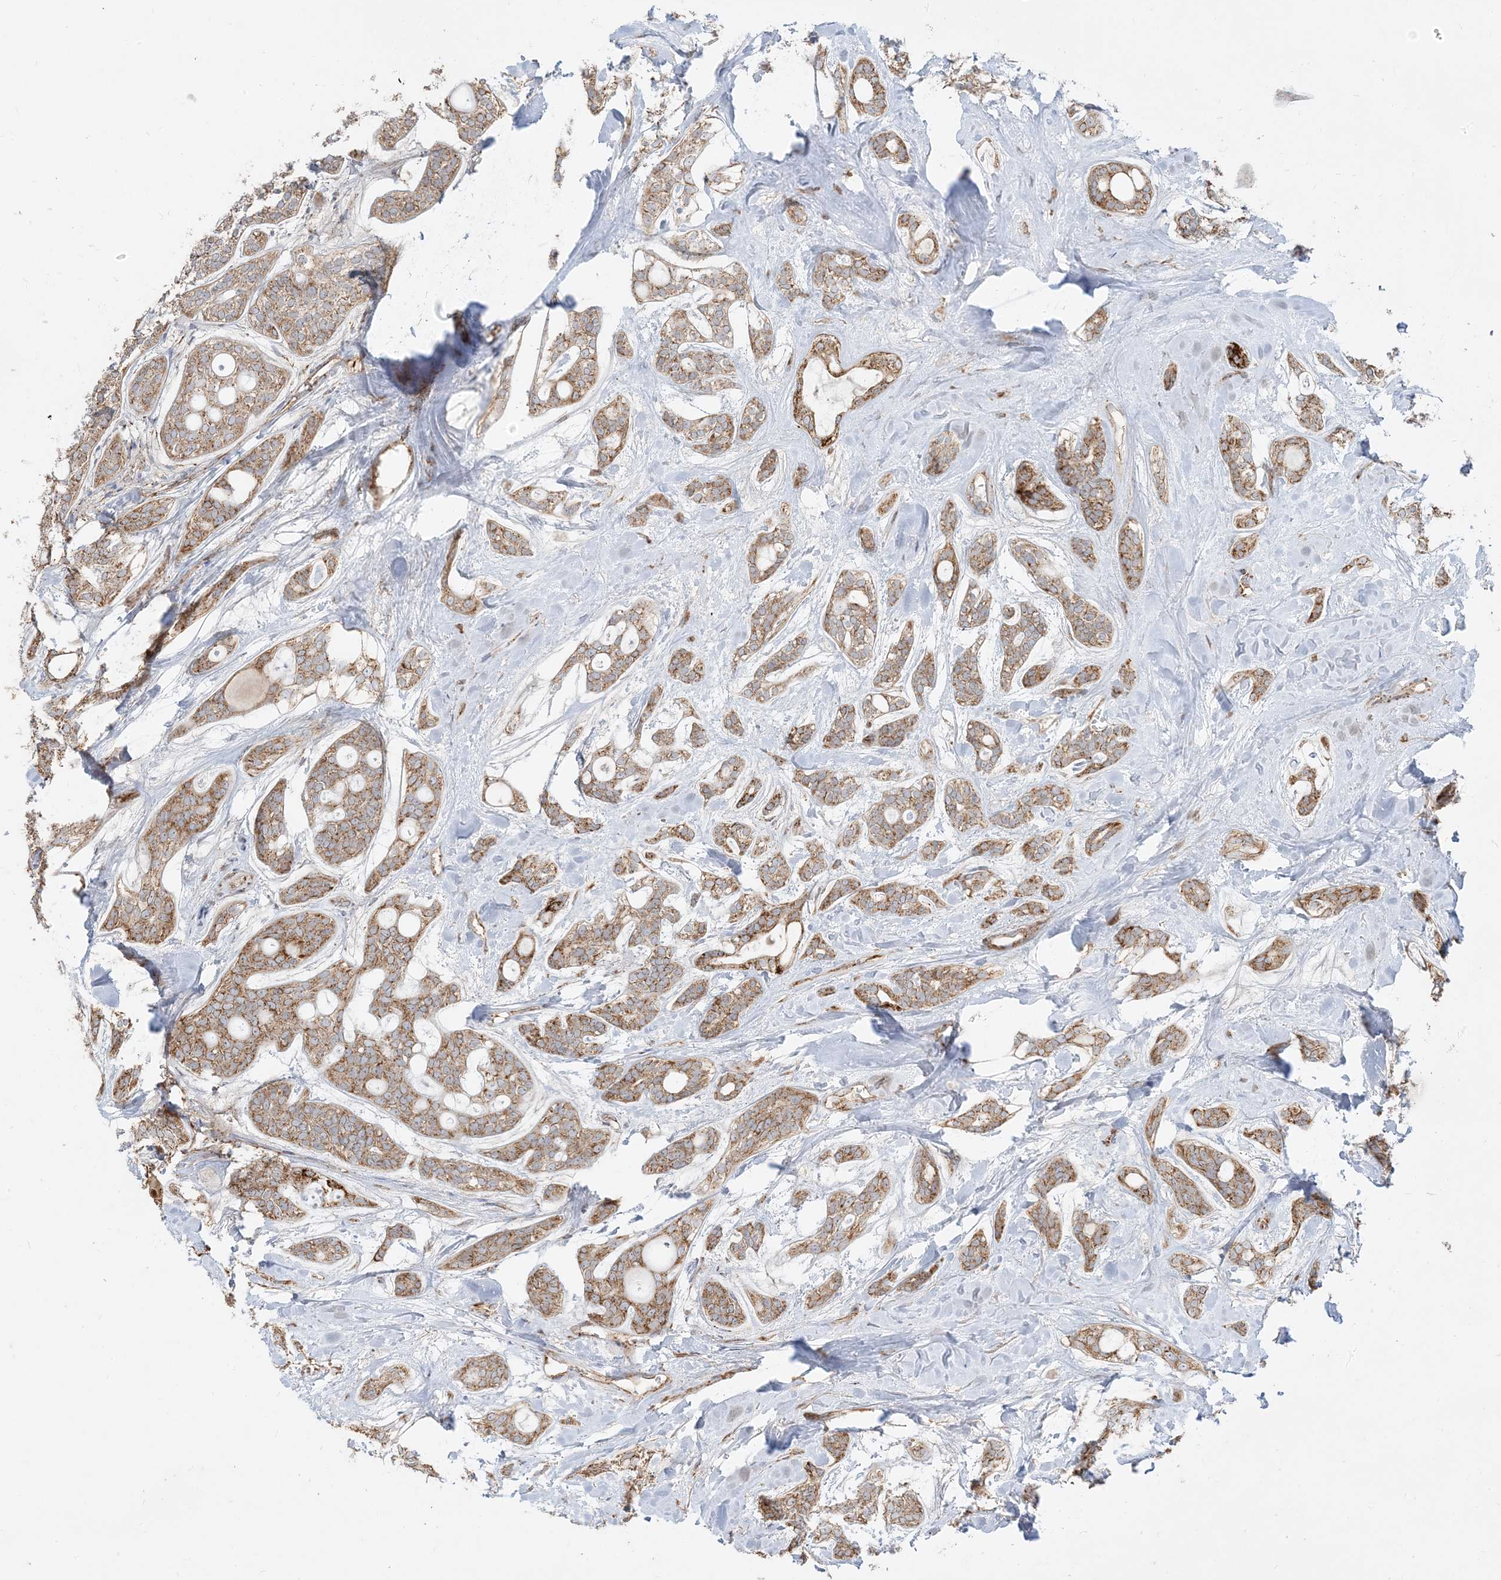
{"staining": {"intensity": "moderate", "quantity": ">75%", "location": "cytoplasmic/membranous"}, "tissue": "head and neck cancer", "cell_type": "Tumor cells", "image_type": "cancer", "snomed": [{"axis": "morphology", "description": "Adenocarcinoma, NOS"}, {"axis": "topography", "description": "Head-Neck"}], "caption": "High-magnification brightfield microscopy of head and neck adenocarcinoma stained with DAB (brown) and counterstained with hematoxylin (blue). tumor cells exhibit moderate cytoplasmic/membranous positivity is identified in approximately>75% of cells.", "gene": "AARS2", "patient": {"sex": "male", "age": 66}}